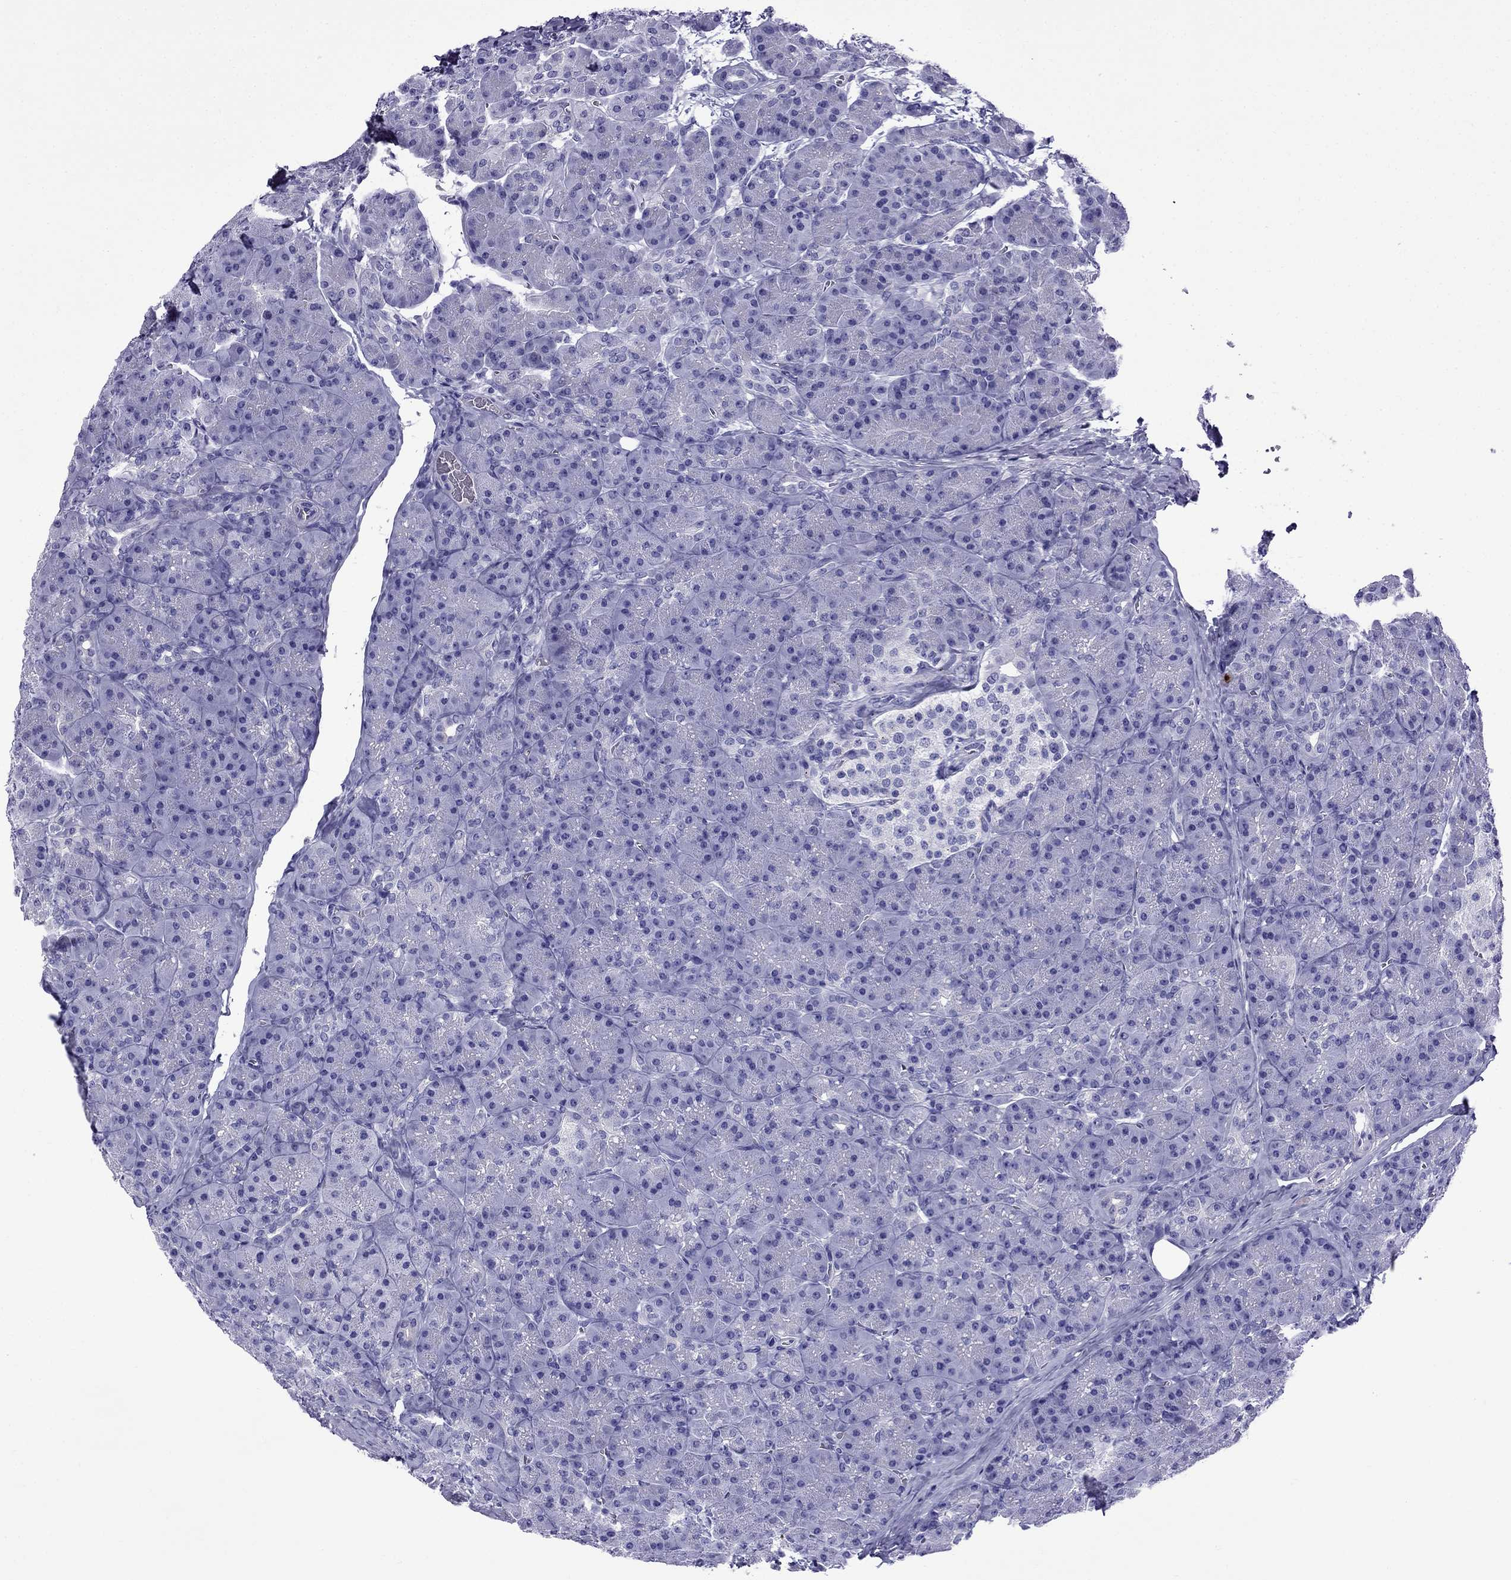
{"staining": {"intensity": "negative", "quantity": "none", "location": "none"}, "tissue": "pancreas", "cell_type": "Exocrine glandular cells", "image_type": "normal", "snomed": [{"axis": "morphology", "description": "Normal tissue, NOS"}, {"axis": "topography", "description": "Pancreas"}], "caption": "The image exhibits no staining of exocrine glandular cells in unremarkable pancreas.", "gene": "CRYBA1", "patient": {"sex": "male", "age": 57}}